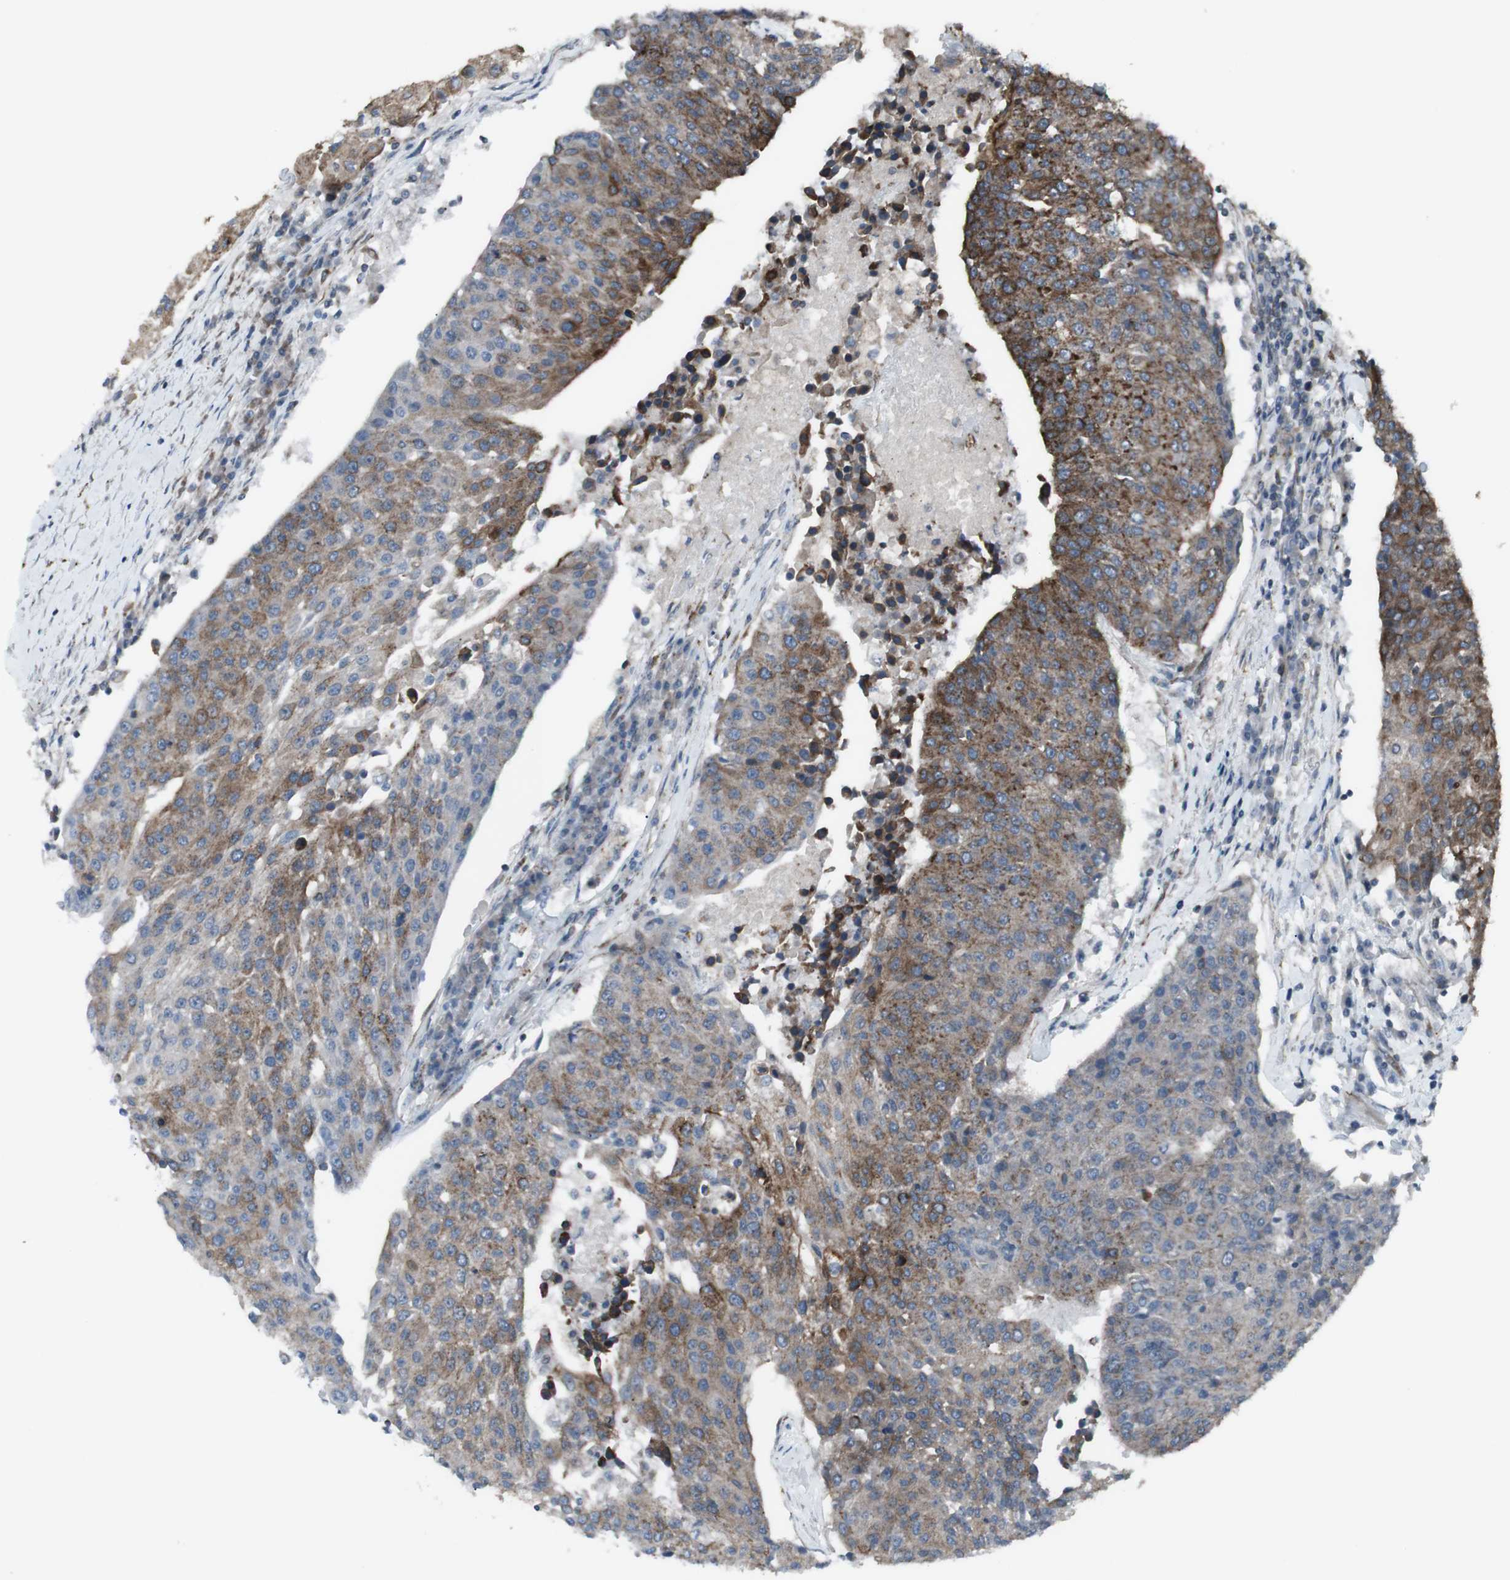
{"staining": {"intensity": "moderate", "quantity": ">75%", "location": "cytoplasmic/membranous"}, "tissue": "urothelial cancer", "cell_type": "Tumor cells", "image_type": "cancer", "snomed": [{"axis": "morphology", "description": "Urothelial carcinoma, High grade"}, {"axis": "topography", "description": "Urinary bladder"}], "caption": "Immunohistochemical staining of high-grade urothelial carcinoma demonstrates medium levels of moderate cytoplasmic/membranous protein expression in approximately >75% of tumor cells.", "gene": "LNPK", "patient": {"sex": "female", "age": 85}}